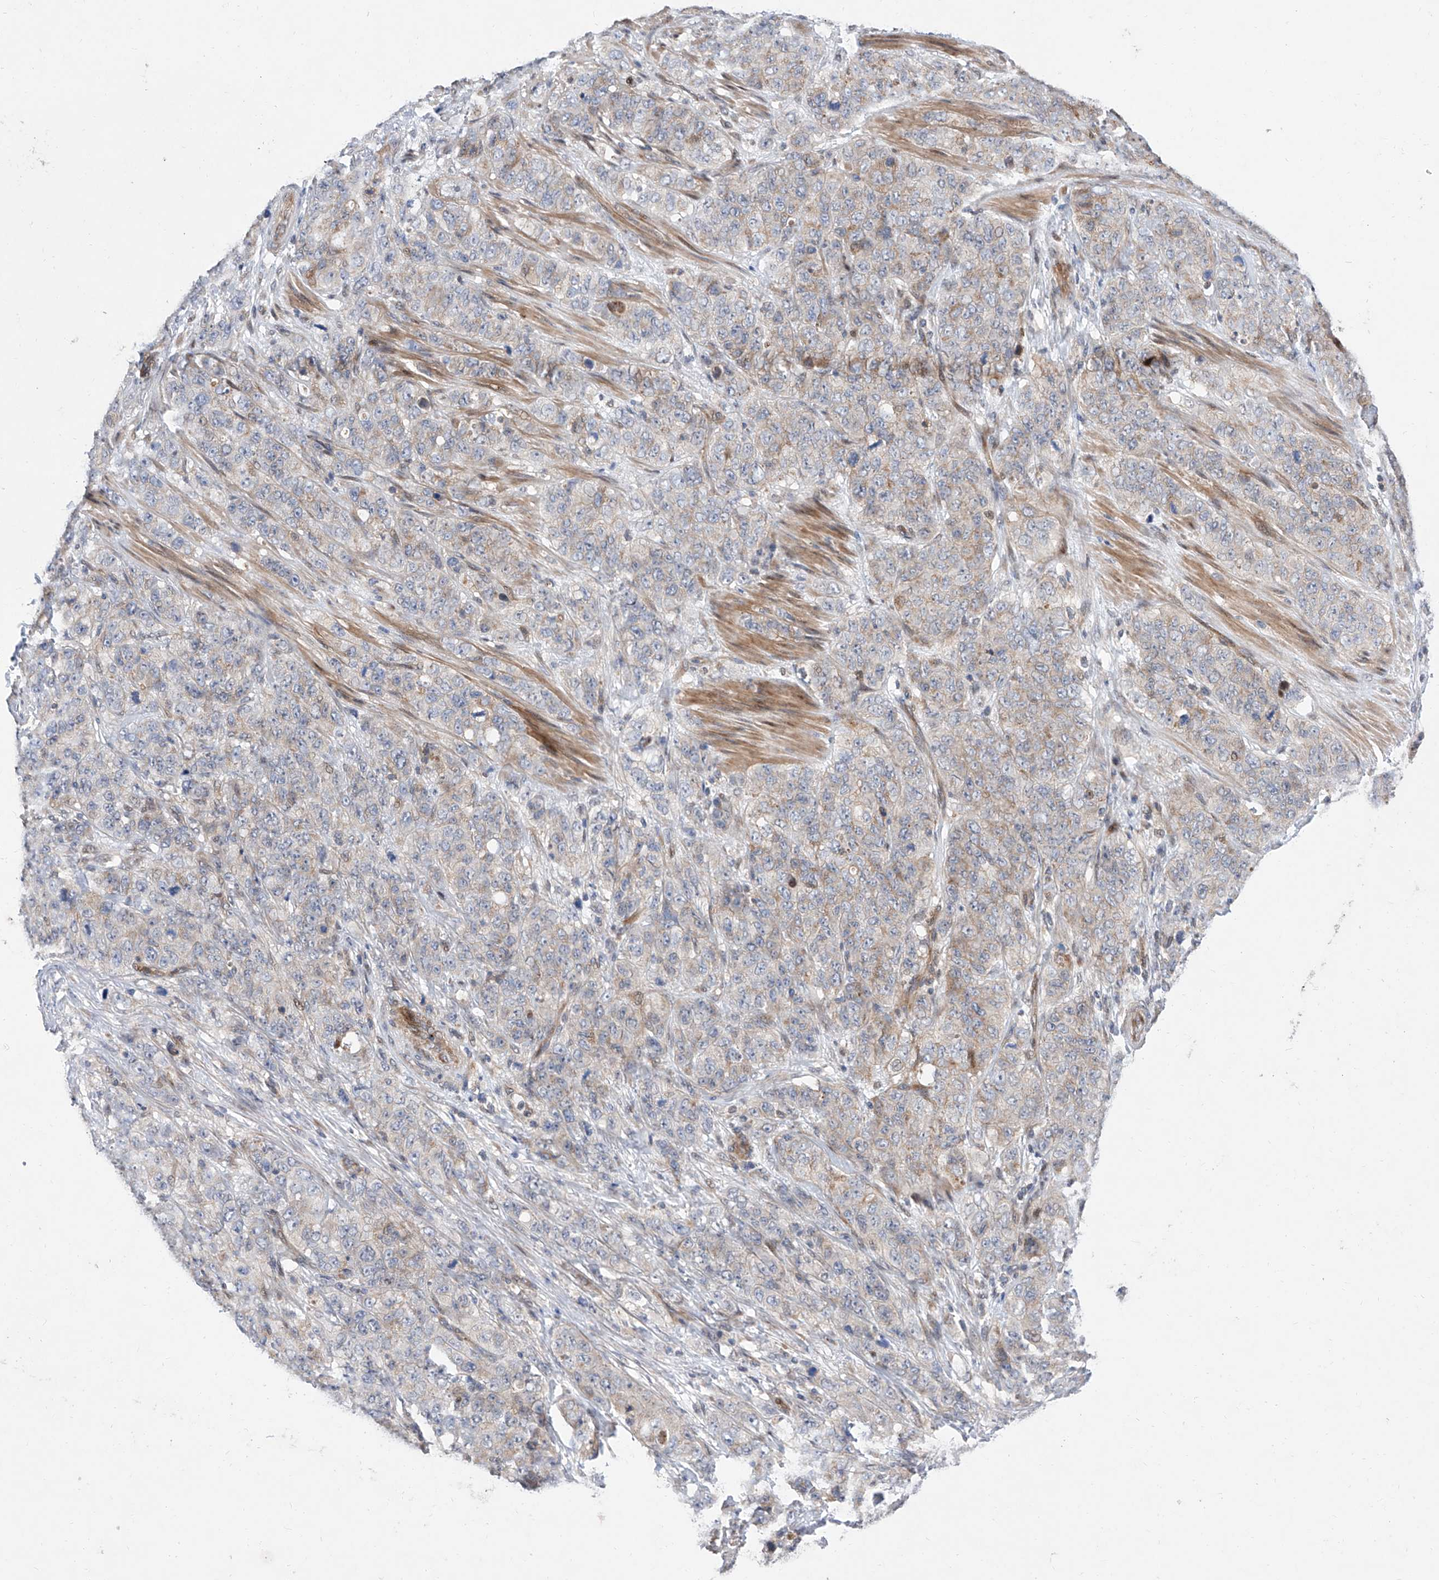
{"staining": {"intensity": "weak", "quantity": "<25%", "location": "cytoplasmic/membranous"}, "tissue": "stomach cancer", "cell_type": "Tumor cells", "image_type": "cancer", "snomed": [{"axis": "morphology", "description": "Adenocarcinoma, NOS"}, {"axis": "topography", "description": "Stomach"}], "caption": "This image is of stomach cancer stained with immunohistochemistry to label a protein in brown with the nuclei are counter-stained blue. There is no staining in tumor cells.", "gene": "FUCA2", "patient": {"sex": "male", "age": 48}}